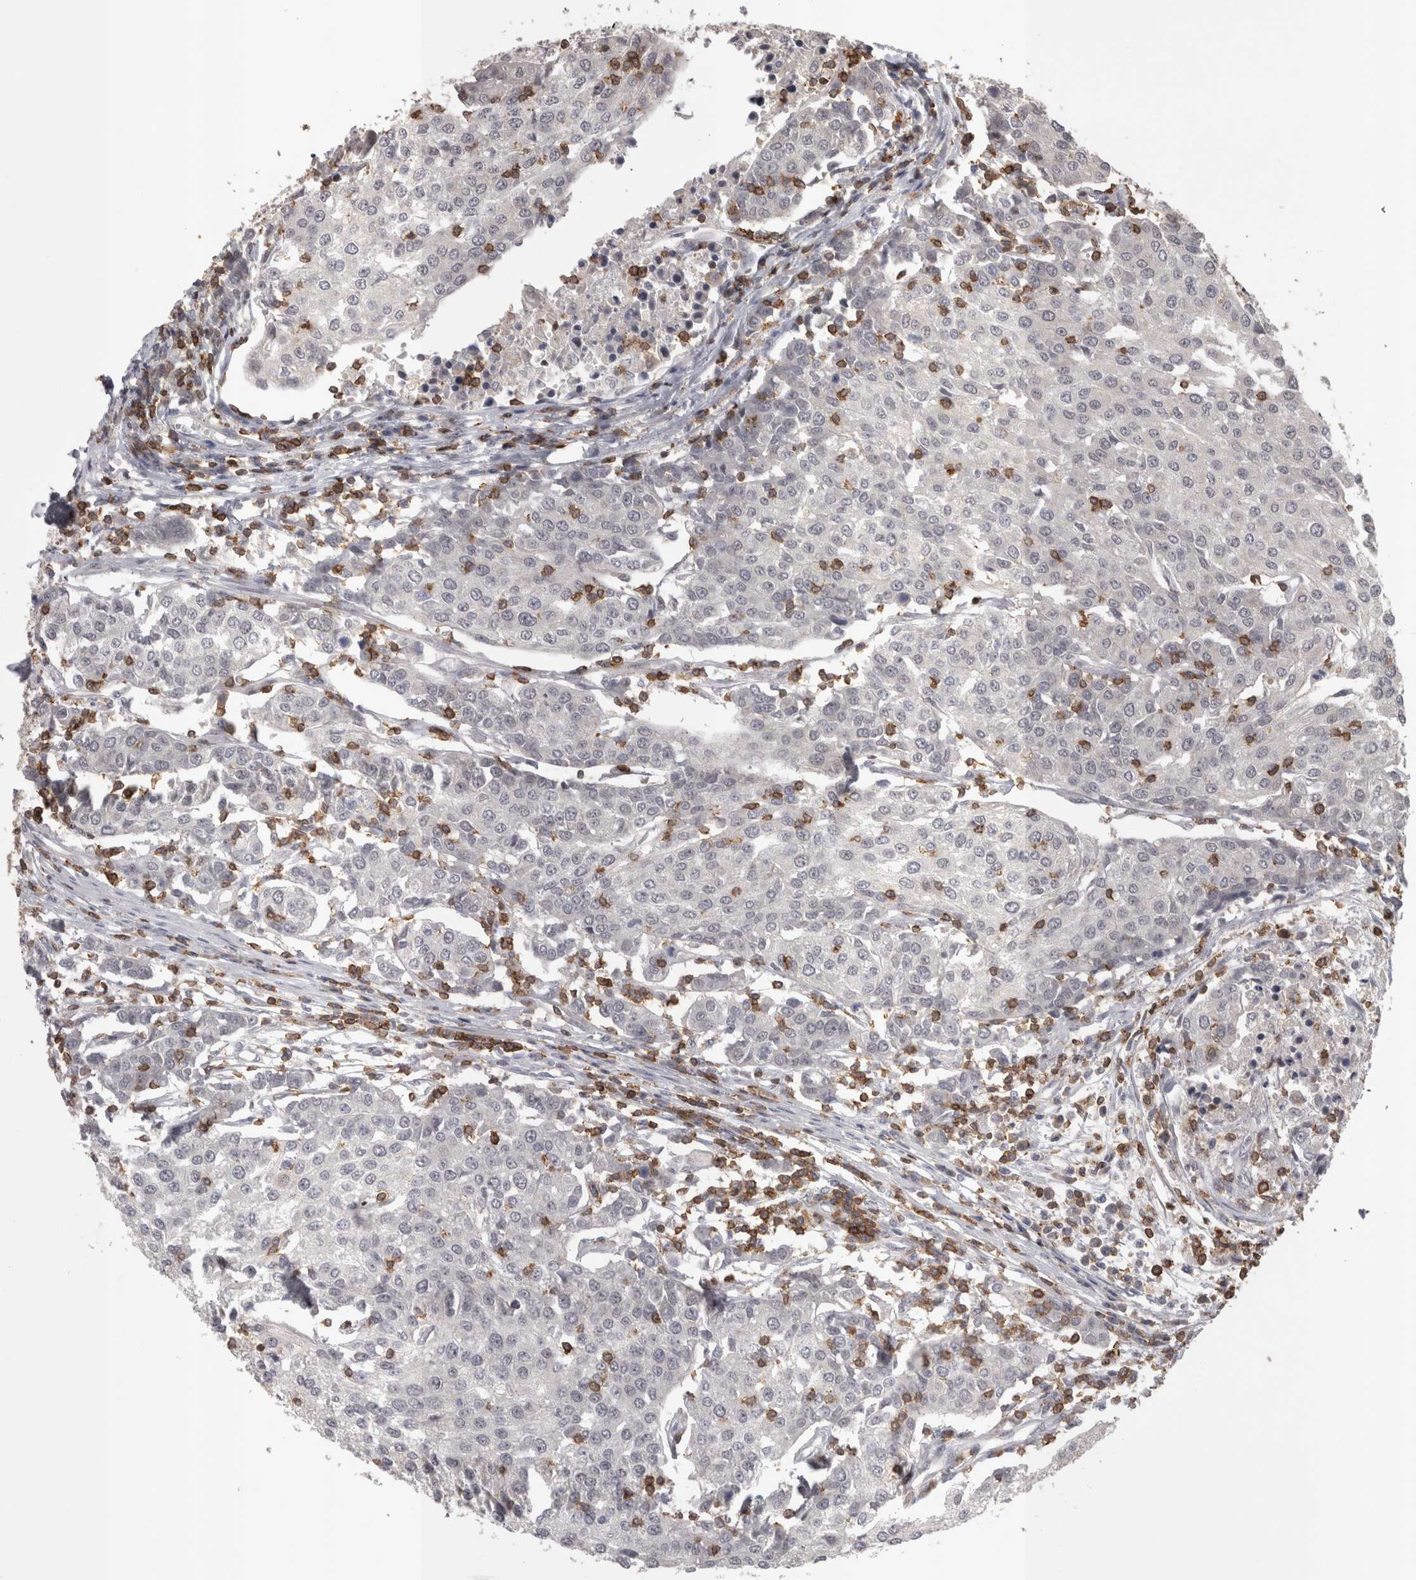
{"staining": {"intensity": "negative", "quantity": "none", "location": "none"}, "tissue": "urothelial cancer", "cell_type": "Tumor cells", "image_type": "cancer", "snomed": [{"axis": "morphology", "description": "Urothelial carcinoma, High grade"}, {"axis": "topography", "description": "Urinary bladder"}], "caption": "Tumor cells are negative for protein expression in human urothelial carcinoma (high-grade).", "gene": "SKAP1", "patient": {"sex": "female", "age": 85}}